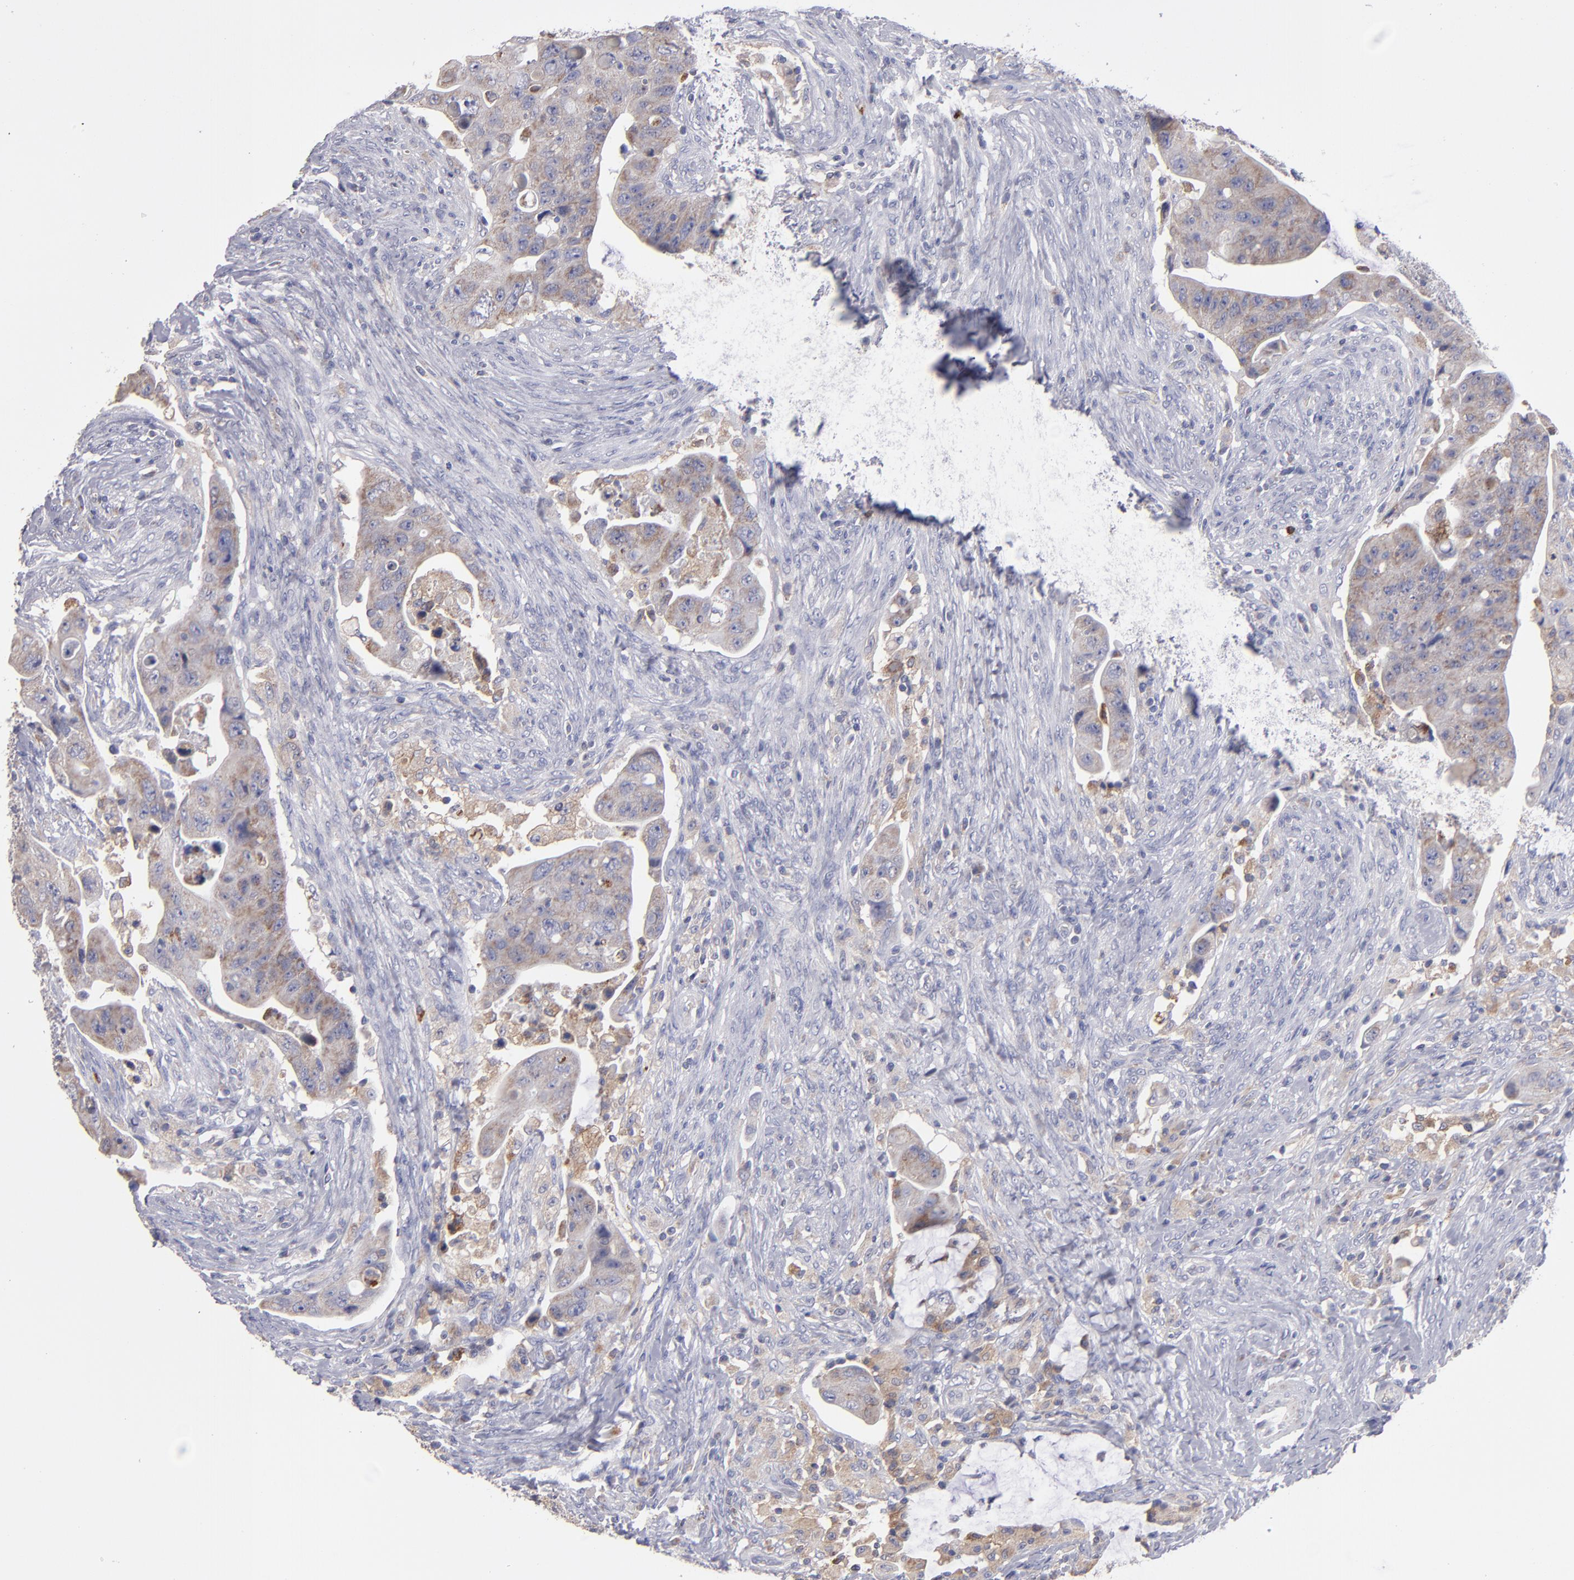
{"staining": {"intensity": "weak", "quantity": ">75%", "location": "cytoplasmic/membranous"}, "tissue": "colorectal cancer", "cell_type": "Tumor cells", "image_type": "cancer", "snomed": [{"axis": "morphology", "description": "Adenocarcinoma, NOS"}, {"axis": "topography", "description": "Rectum"}], "caption": "IHC histopathology image of colorectal cancer stained for a protein (brown), which displays low levels of weak cytoplasmic/membranous positivity in approximately >75% of tumor cells.", "gene": "FGR", "patient": {"sex": "female", "age": 71}}